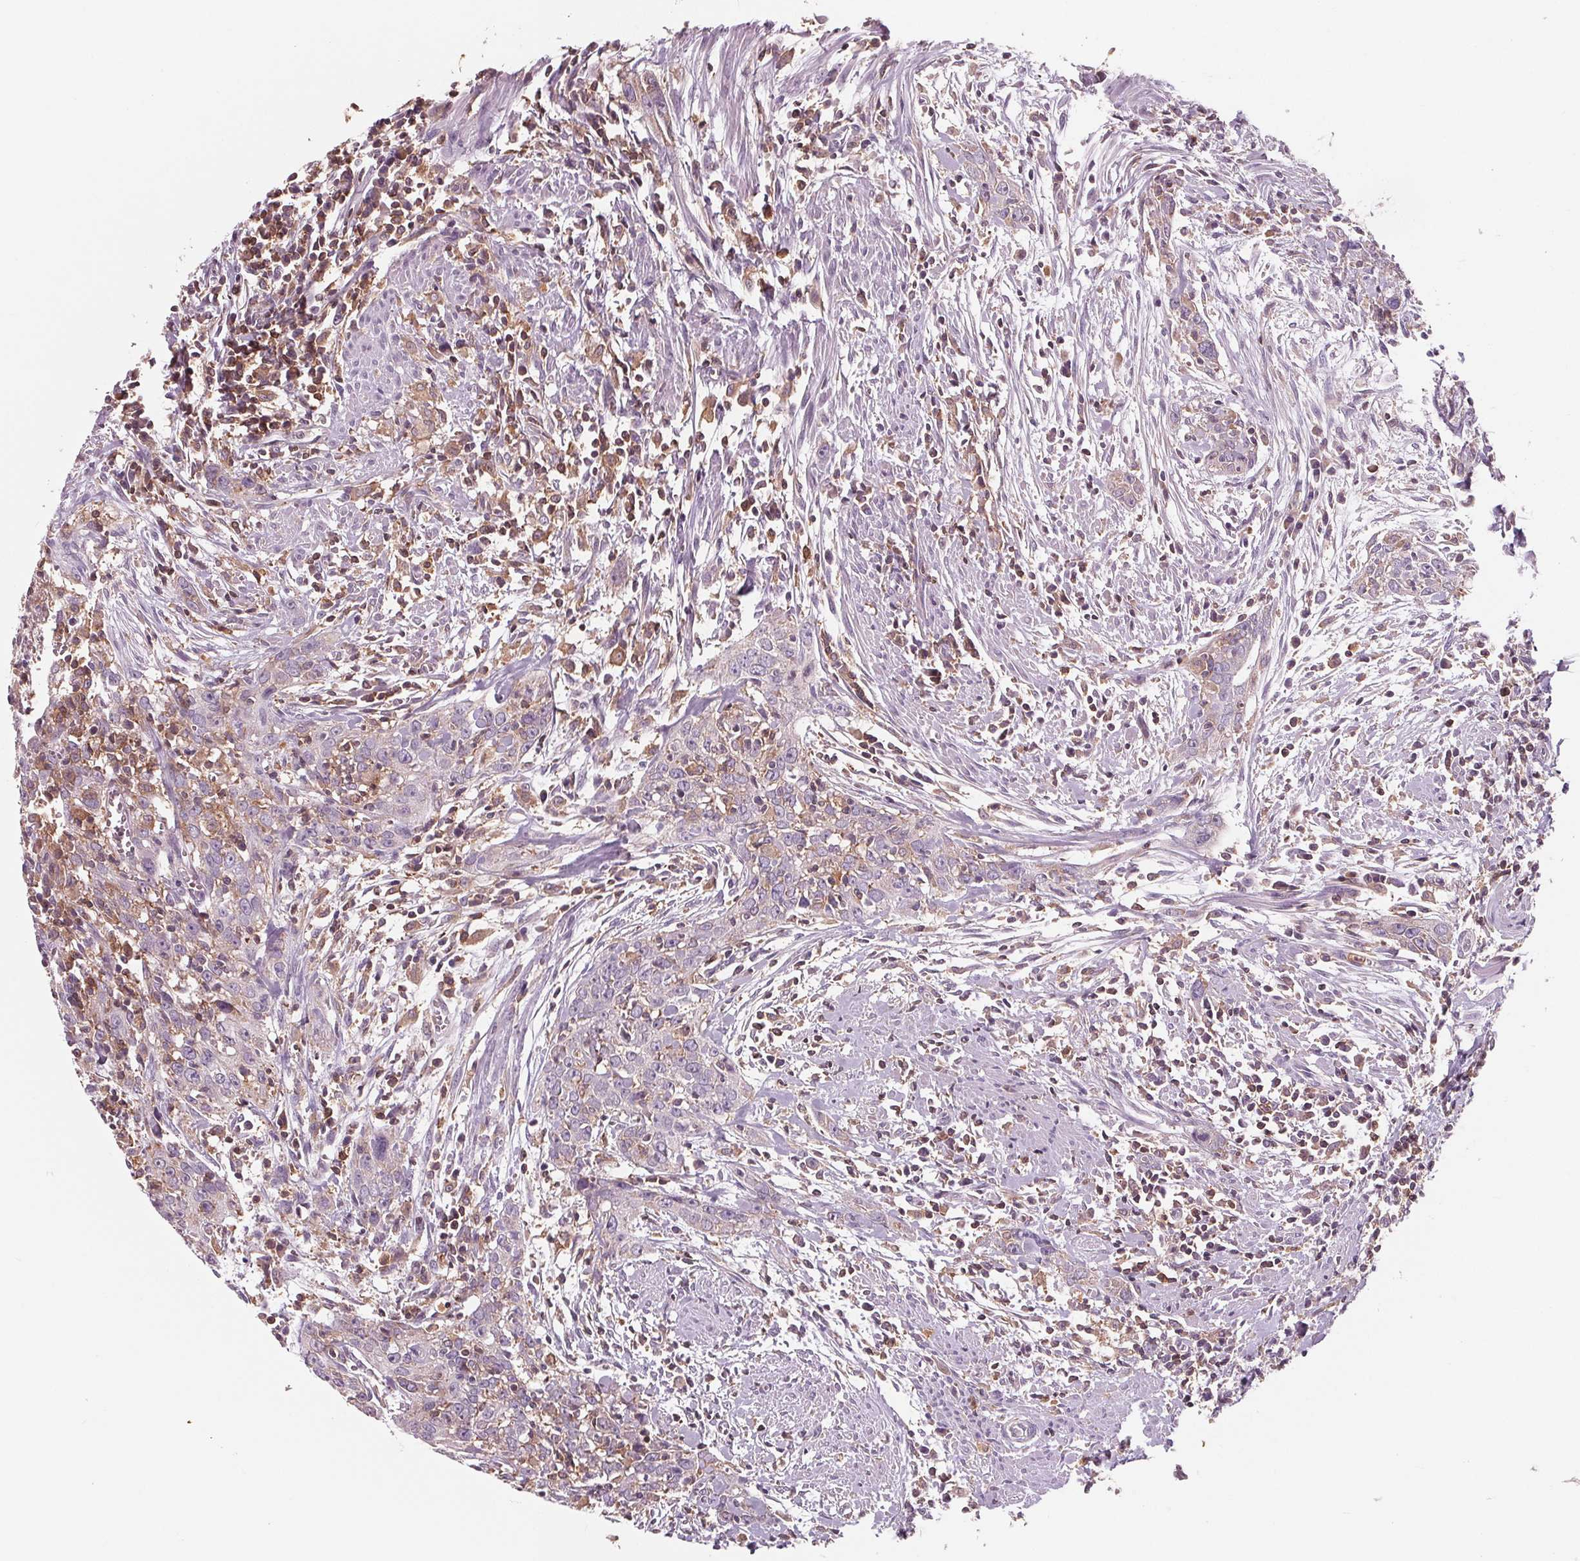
{"staining": {"intensity": "negative", "quantity": "none", "location": "none"}, "tissue": "urothelial cancer", "cell_type": "Tumor cells", "image_type": "cancer", "snomed": [{"axis": "morphology", "description": "Urothelial carcinoma, High grade"}, {"axis": "topography", "description": "Urinary bladder"}], "caption": "Immunohistochemistry (IHC) histopathology image of high-grade urothelial carcinoma stained for a protein (brown), which shows no expression in tumor cells.", "gene": "ARHGAP25", "patient": {"sex": "male", "age": 83}}